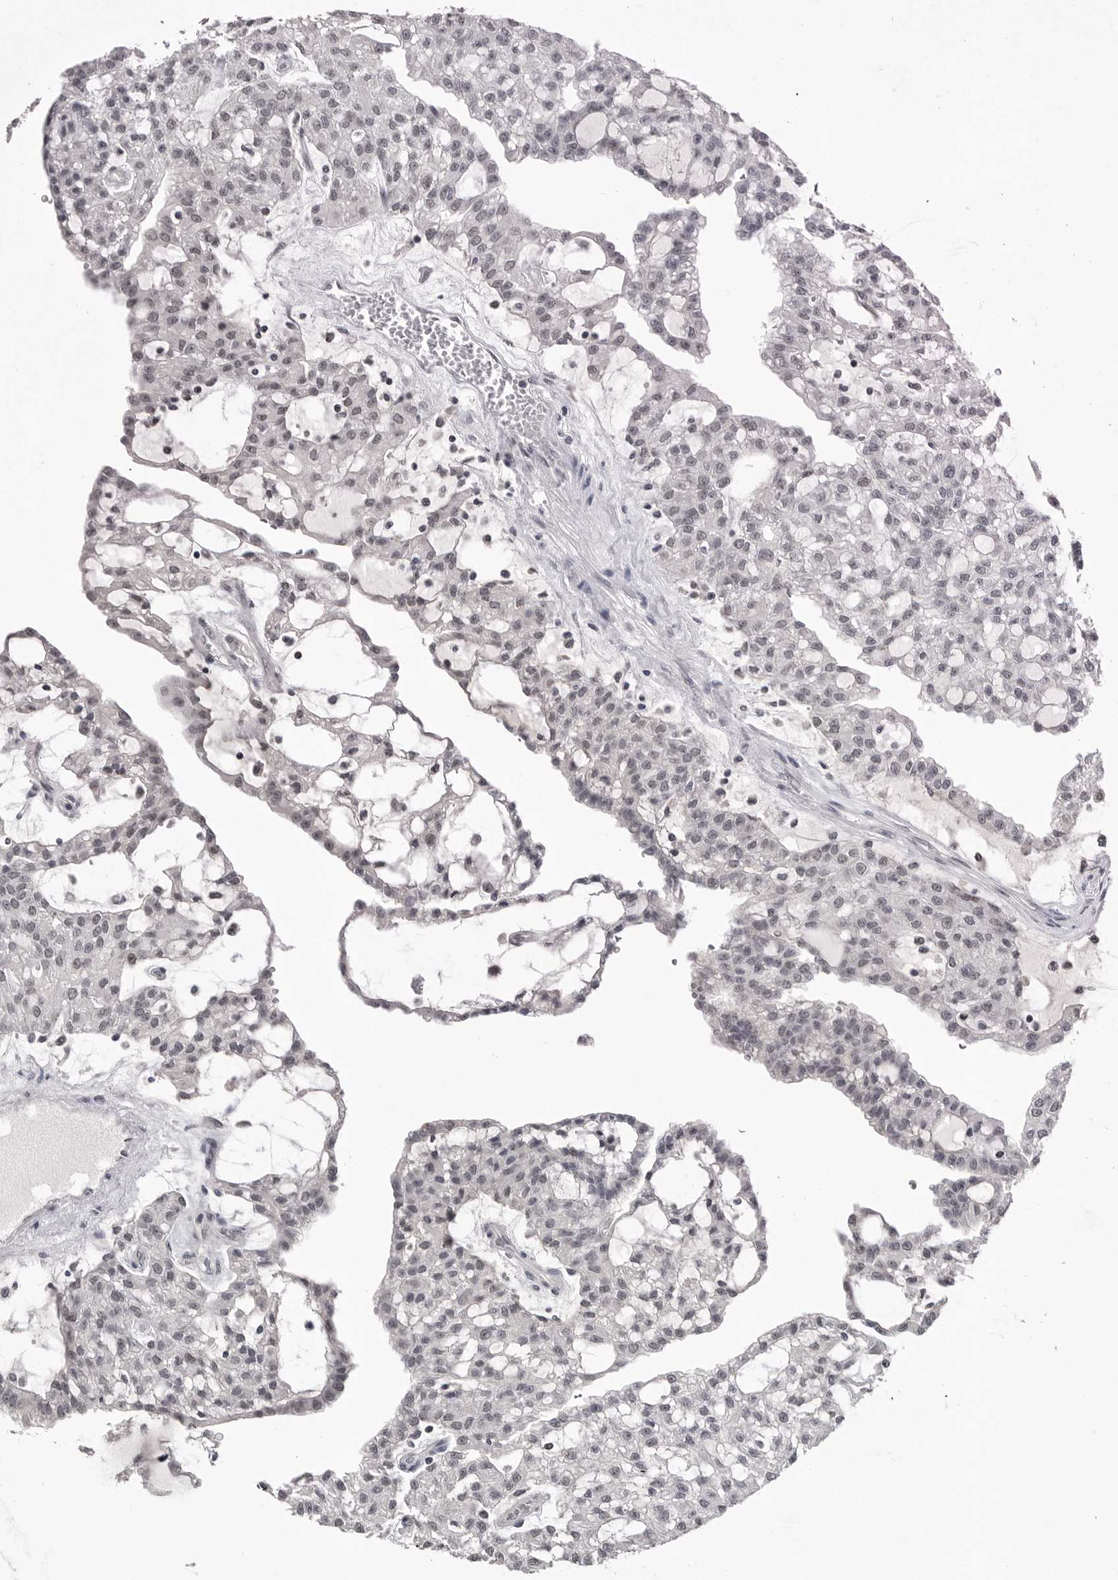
{"staining": {"intensity": "weak", "quantity": ">75%", "location": "nuclear"}, "tissue": "renal cancer", "cell_type": "Tumor cells", "image_type": "cancer", "snomed": [{"axis": "morphology", "description": "Adenocarcinoma, NOS"}, {"axis": "topography", "description": "Kidney"}], "caption": "About >75% of tumor cells in human renal cancer (adenocarcinoma) display weak nuclear protein expression as visualized by brown immunohistochemical staining.", "gene": "DLG2", "patient": {"sex": "male", "age": 63}}